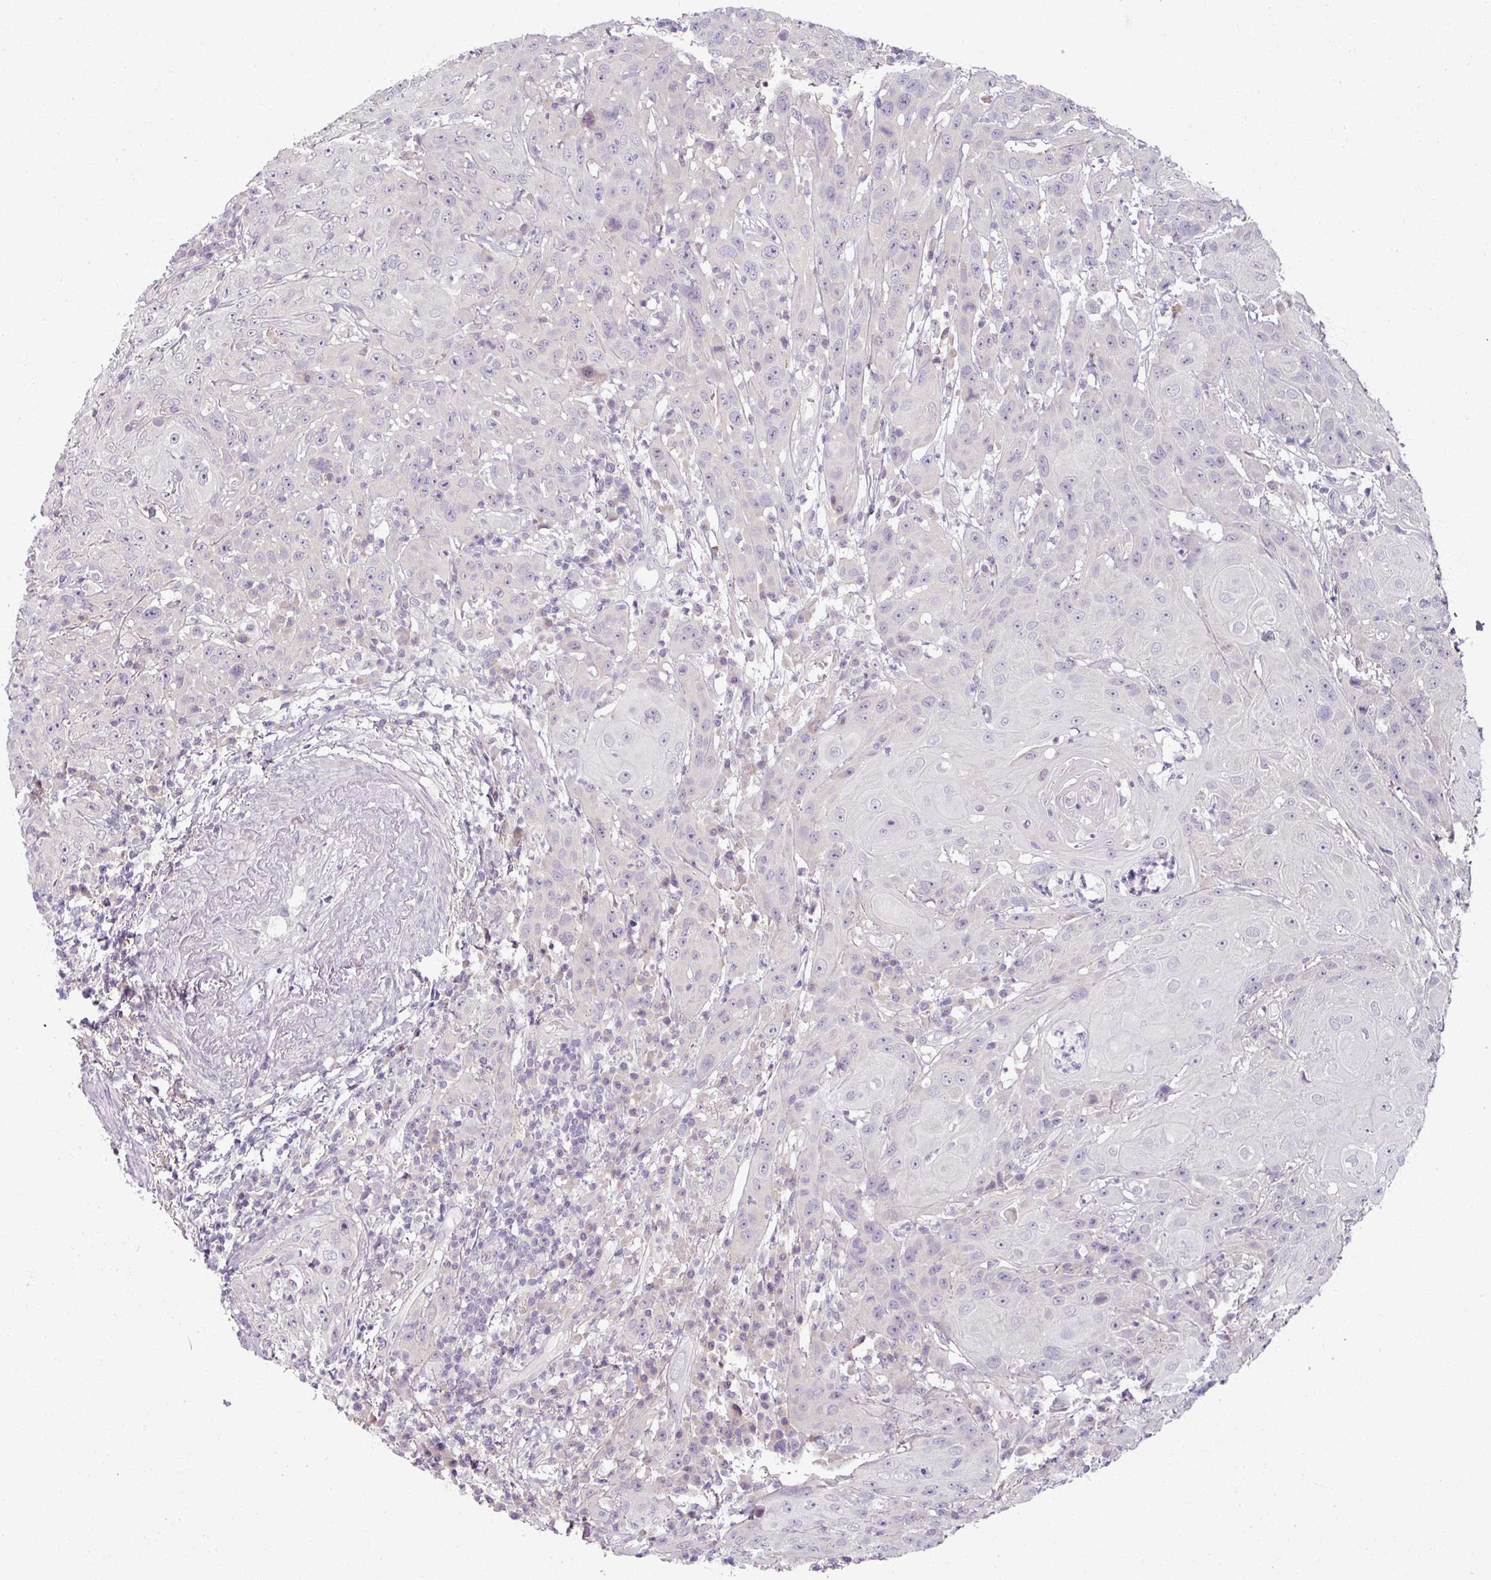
{"staining": {"intensity": "negative", "quantity": "none", "location": "none"}, "tissue": "head and neck cancer", "cell_type": "Tumor cells", "image_type": "cancer", "snomed": [{"axis": "morphology", "description": "Squamous cell carcinoma, NOS"}, {"axis": "topography", "description": "Skin"}, {"axis": "topography", "description": "Head-Neck"}], "caption": "The image reveals no significant expression in tumor cells of head and neck squamous cell carcinoma.", "gene": "MYMK", "patient": {"sex": "male", "age": 80}}